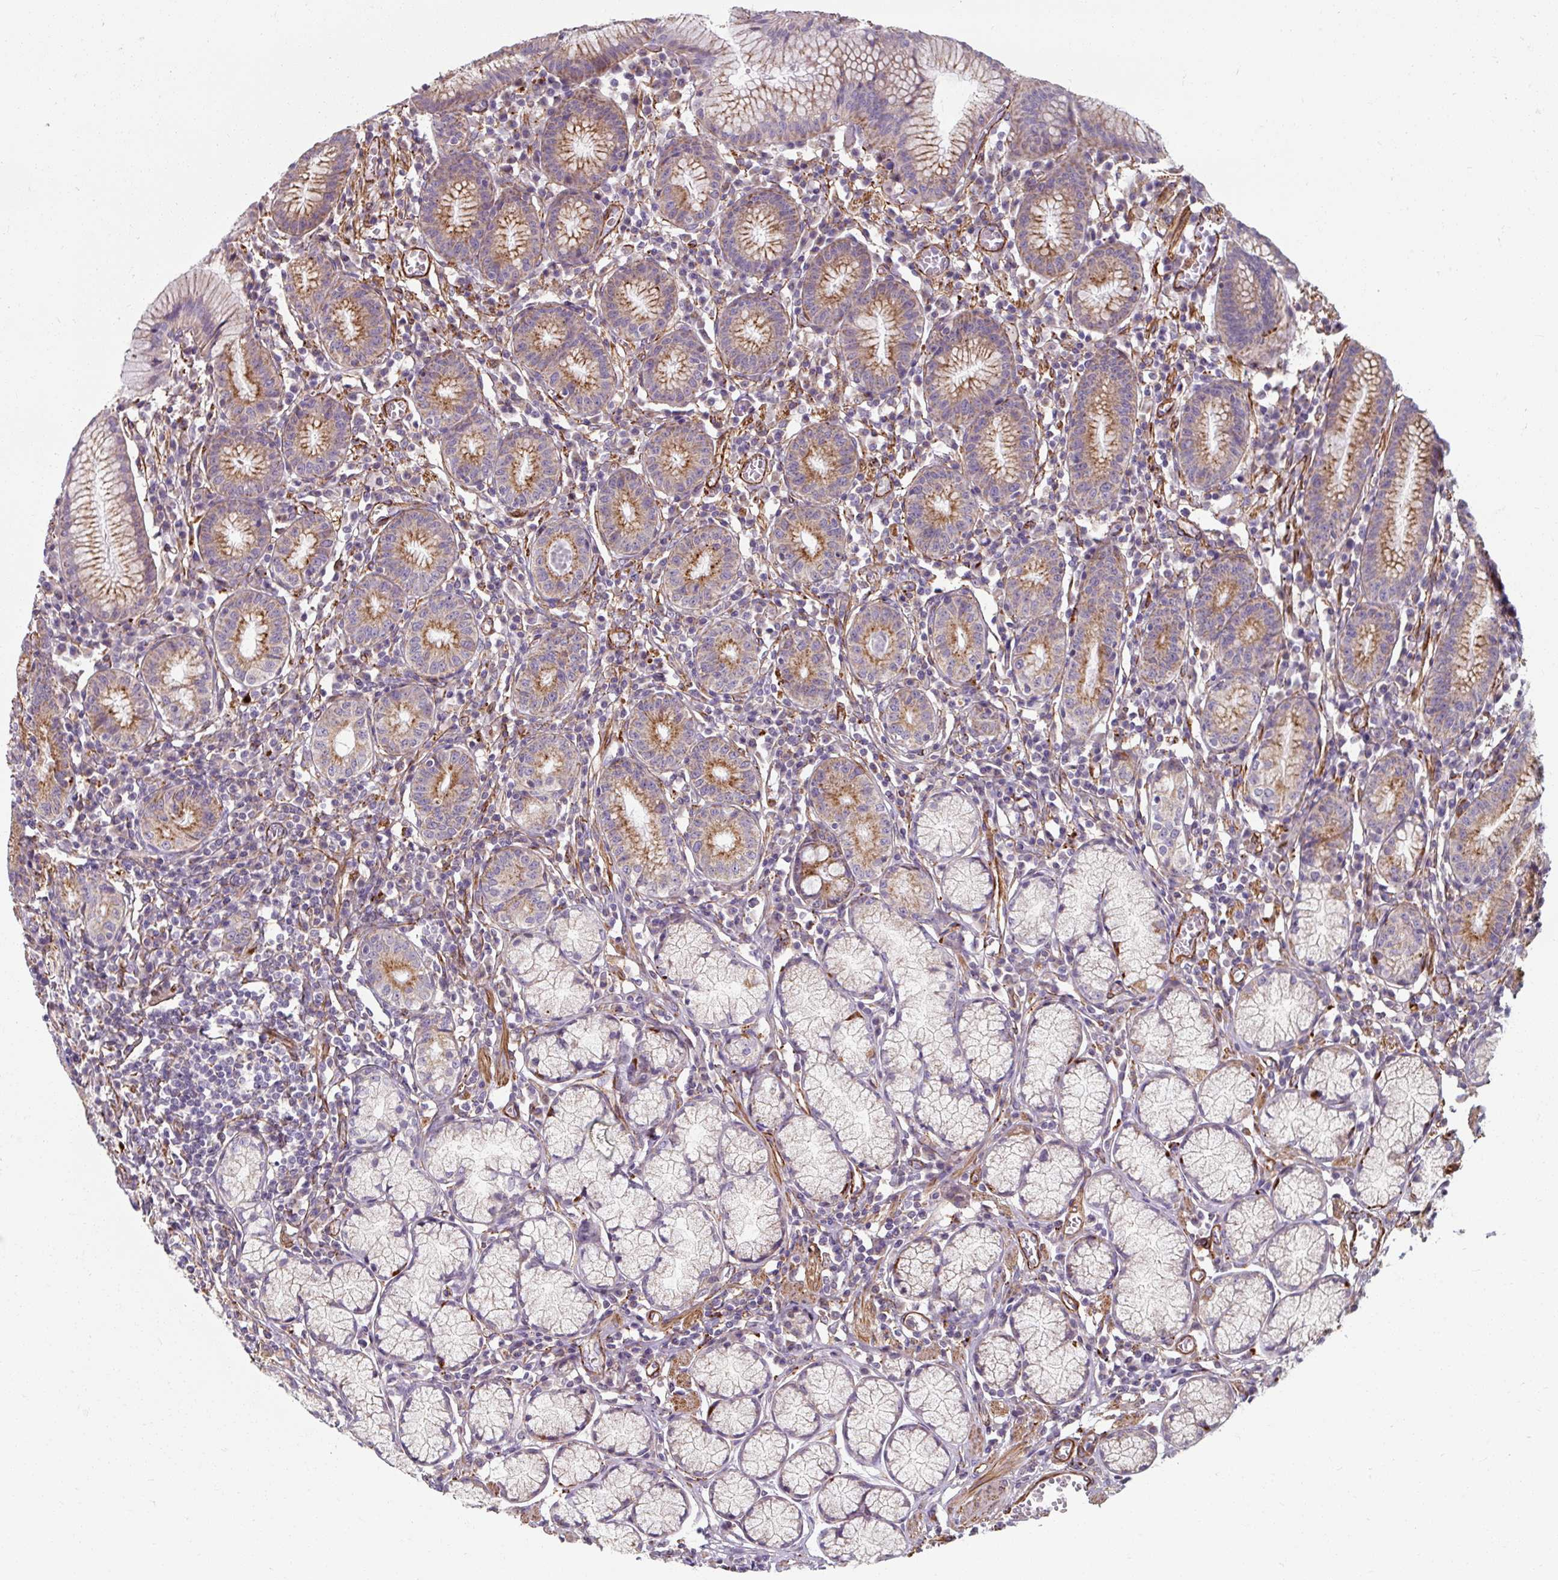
{"staining": {"intensity": "moderate", "quantity": "25%-75%", "location": "cytoplasmic/membranous"}, "tissue": "stomach", "cell_type": "Glandular cells", "image_type": "normal", "snomed": [{"axis": "morphology", "description": "Normal tissue, NOS"}, {"axis": "topography", "description": "Stomach"}], "caption": "DAB immunohistochemical staining of unremarkable human stomach exhibits moderate cytoplasmic/membranous protein positivity in about 25%-75% of glandular cells. Nuclei are stained in blue.", "gene": "MRPS5", "patient": {"sex": "male", "age": 55}}